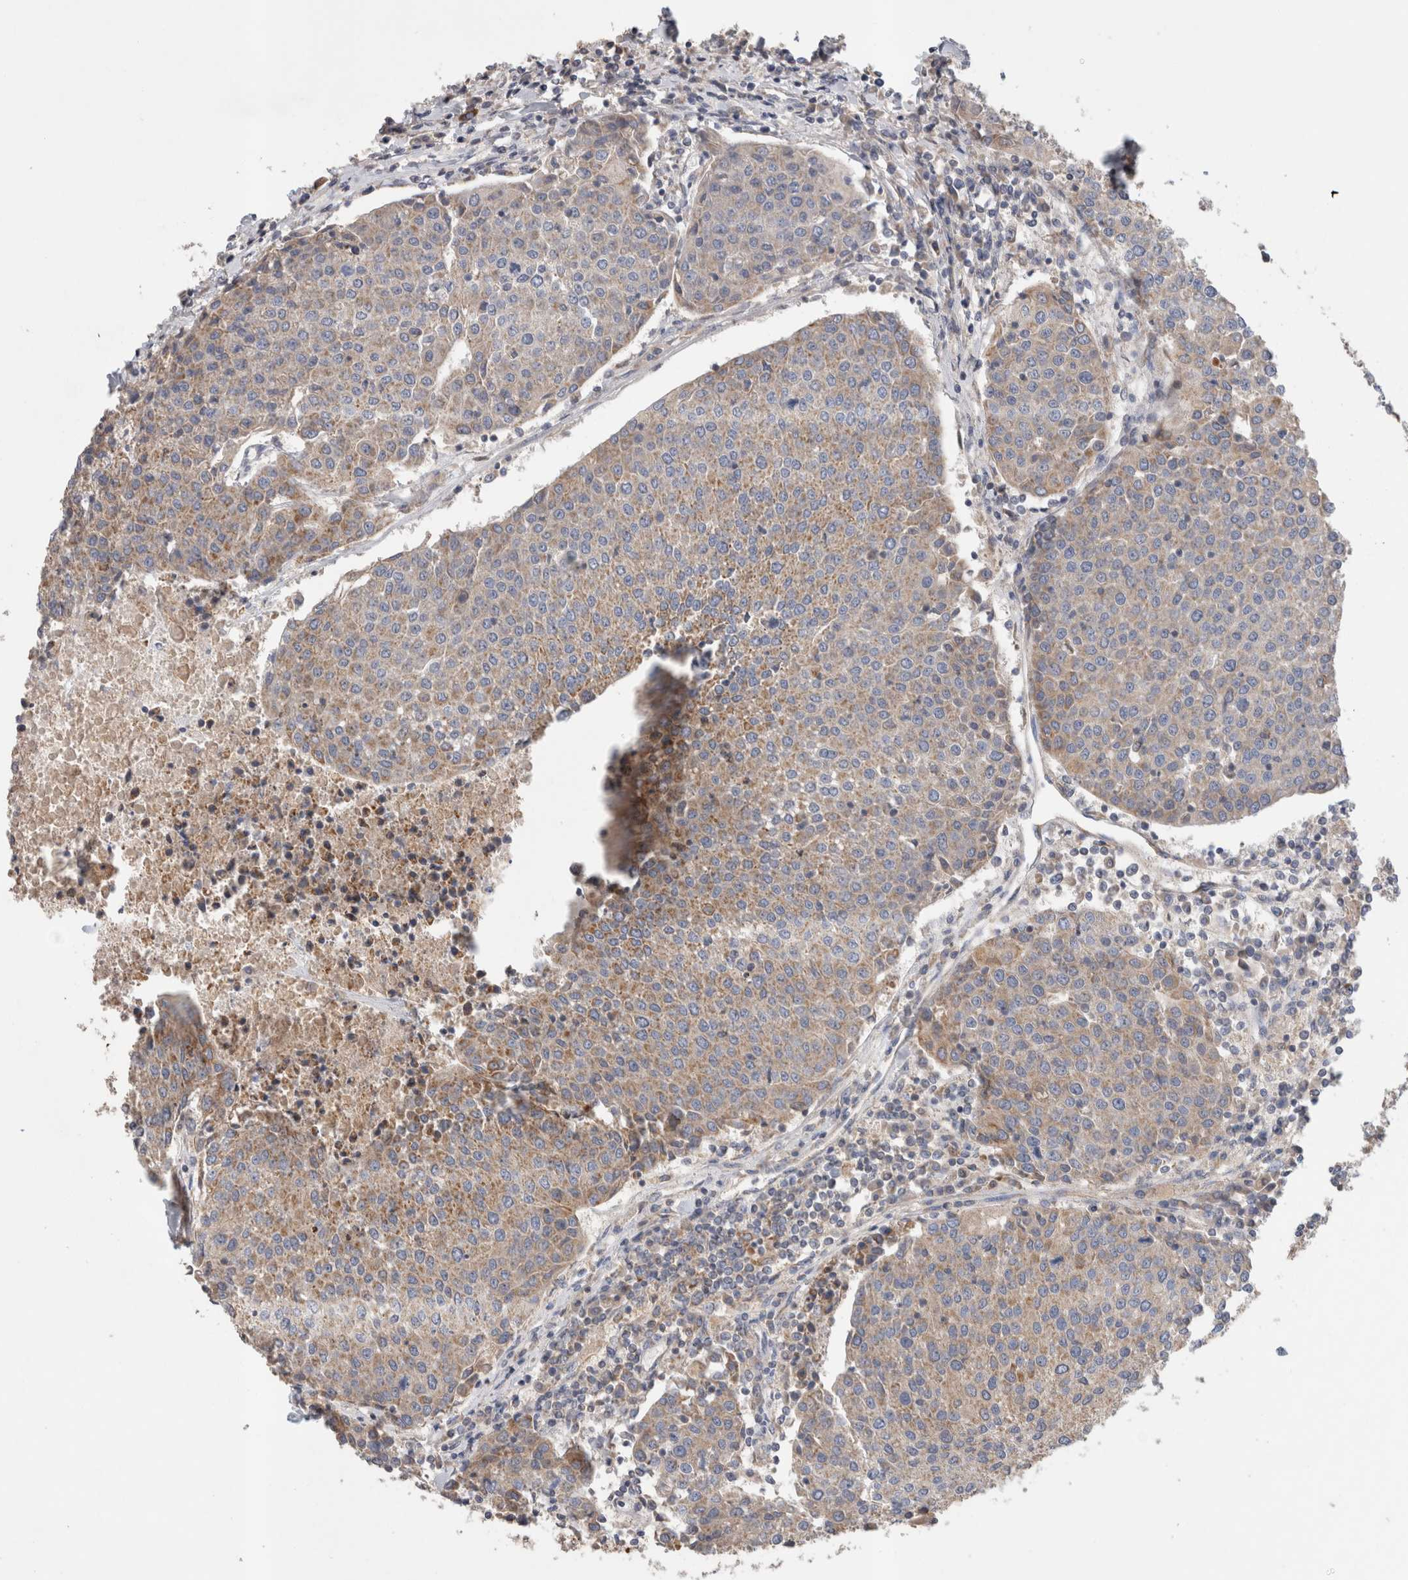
{"staining": {"intensity": "moderate", "quantity": "25%-75%", "location": "cytoplasmic/membranous"}, "tissue": "urothelial cancer", "cell_type": "Tumor cells", "image_type": "cancer", "snomed": [{"axis": "morphology", "description": "Urothelial carcinoma, High grade"}, {"axis": "topography", "description": "Urinary bladder"}], "caption": "Moderate cytoplasmic/membranous expression for a protein is present in about 25%-75% of tumor cells of high-grade urothelial carcinoma using IHC.", "gene": "IARS2", "patient": {"sex": "female", "age": 85}}